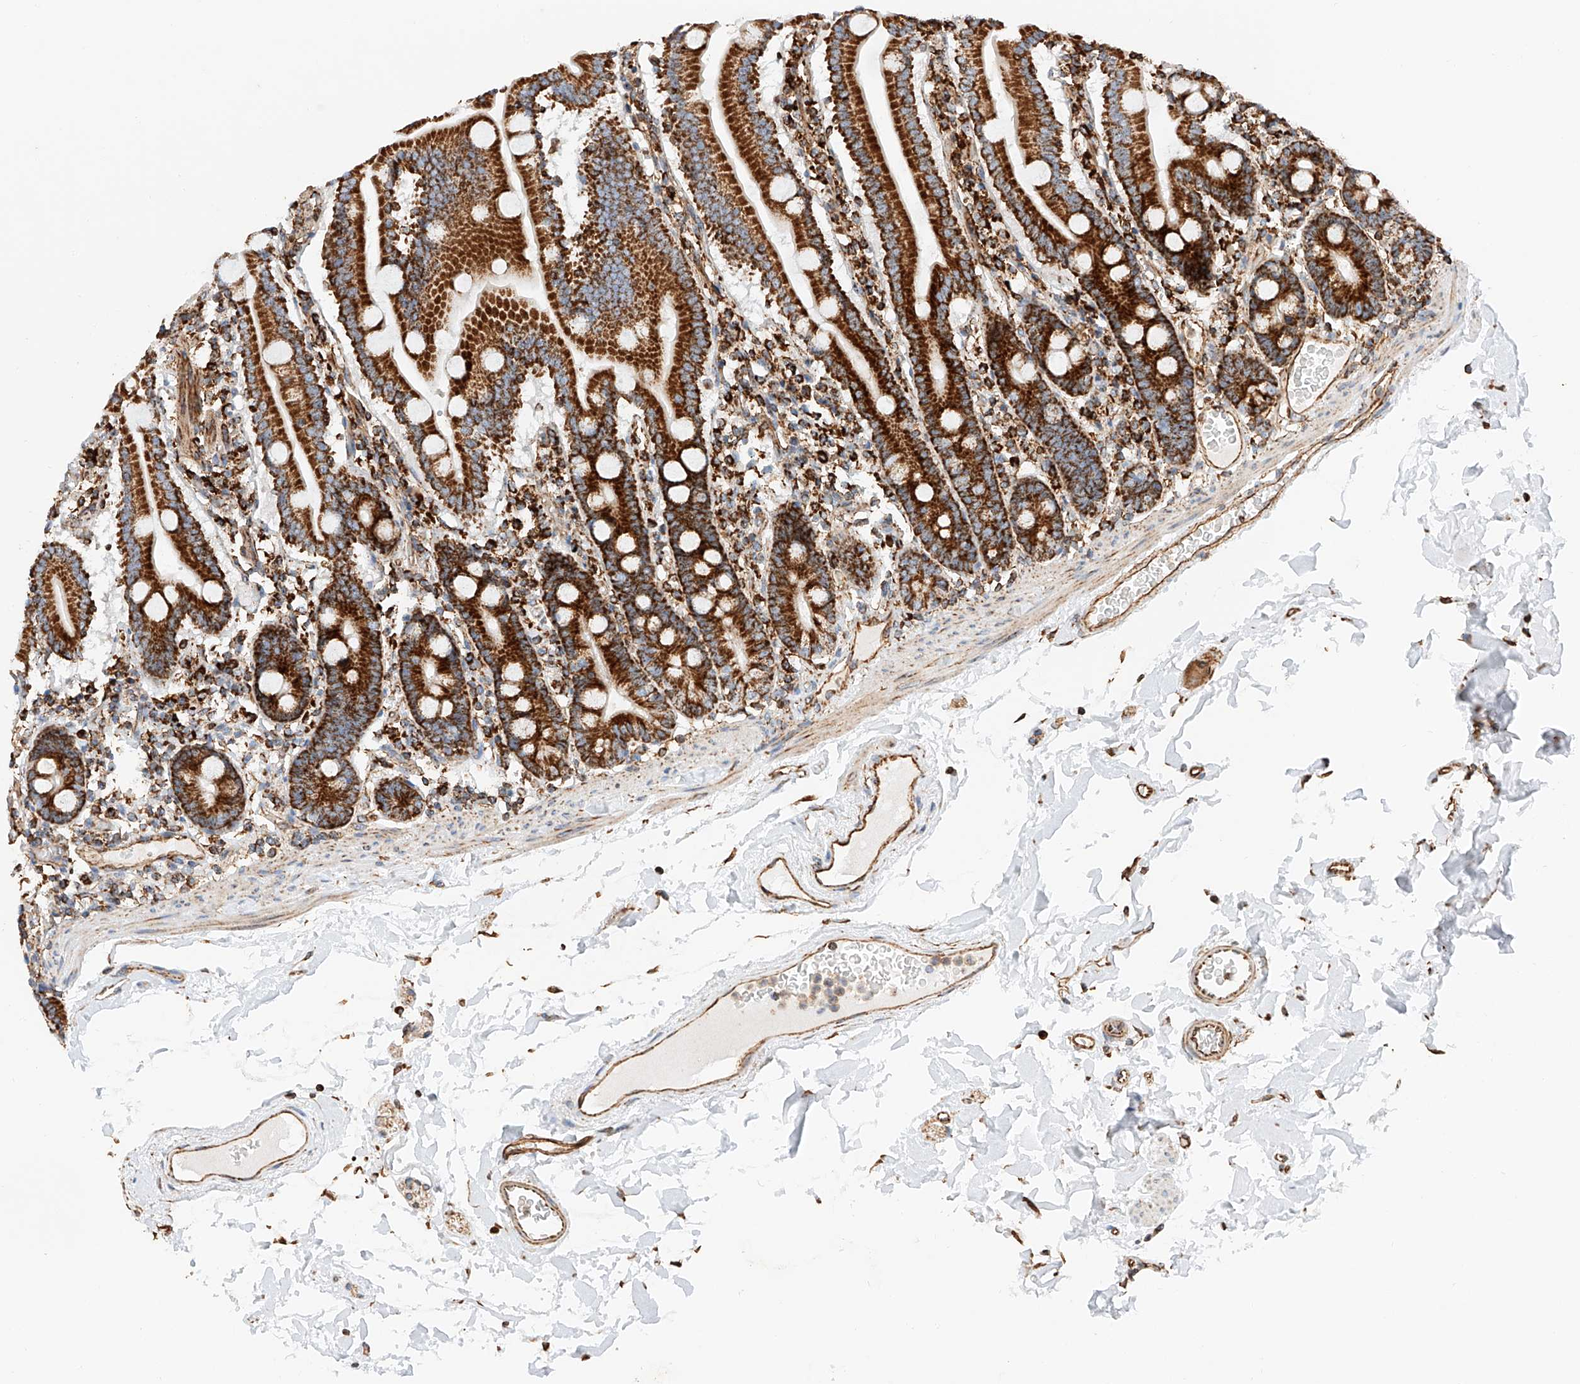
{"staining": {"intensity": "strong", "quantity": ">75%", "location": "cytoplasmic/membranous"}, "tissue": "duodenum", "cell_type": "Glandular cells", "image_type": "normal", "snomed": [{"axis": "morphology", "description": "Normal tissue, NOS"}, {"axis": "topography", "description": "Duodenum"}], "caption": "High-magnification brightfield microscopy of unremarkable duodenum stained with DAB (3,3'-diaminobenzidine) (brown) and counterstained with hematoxylin (blue). glandular cells exhibit strong cytoplasmic/membranous positivity is seen in approximately>75% of cells. (IHC, brightfield microscopy, high magnification).", "gene": "NDUFV3", "patient": {"sex": "male", "age": 55}}